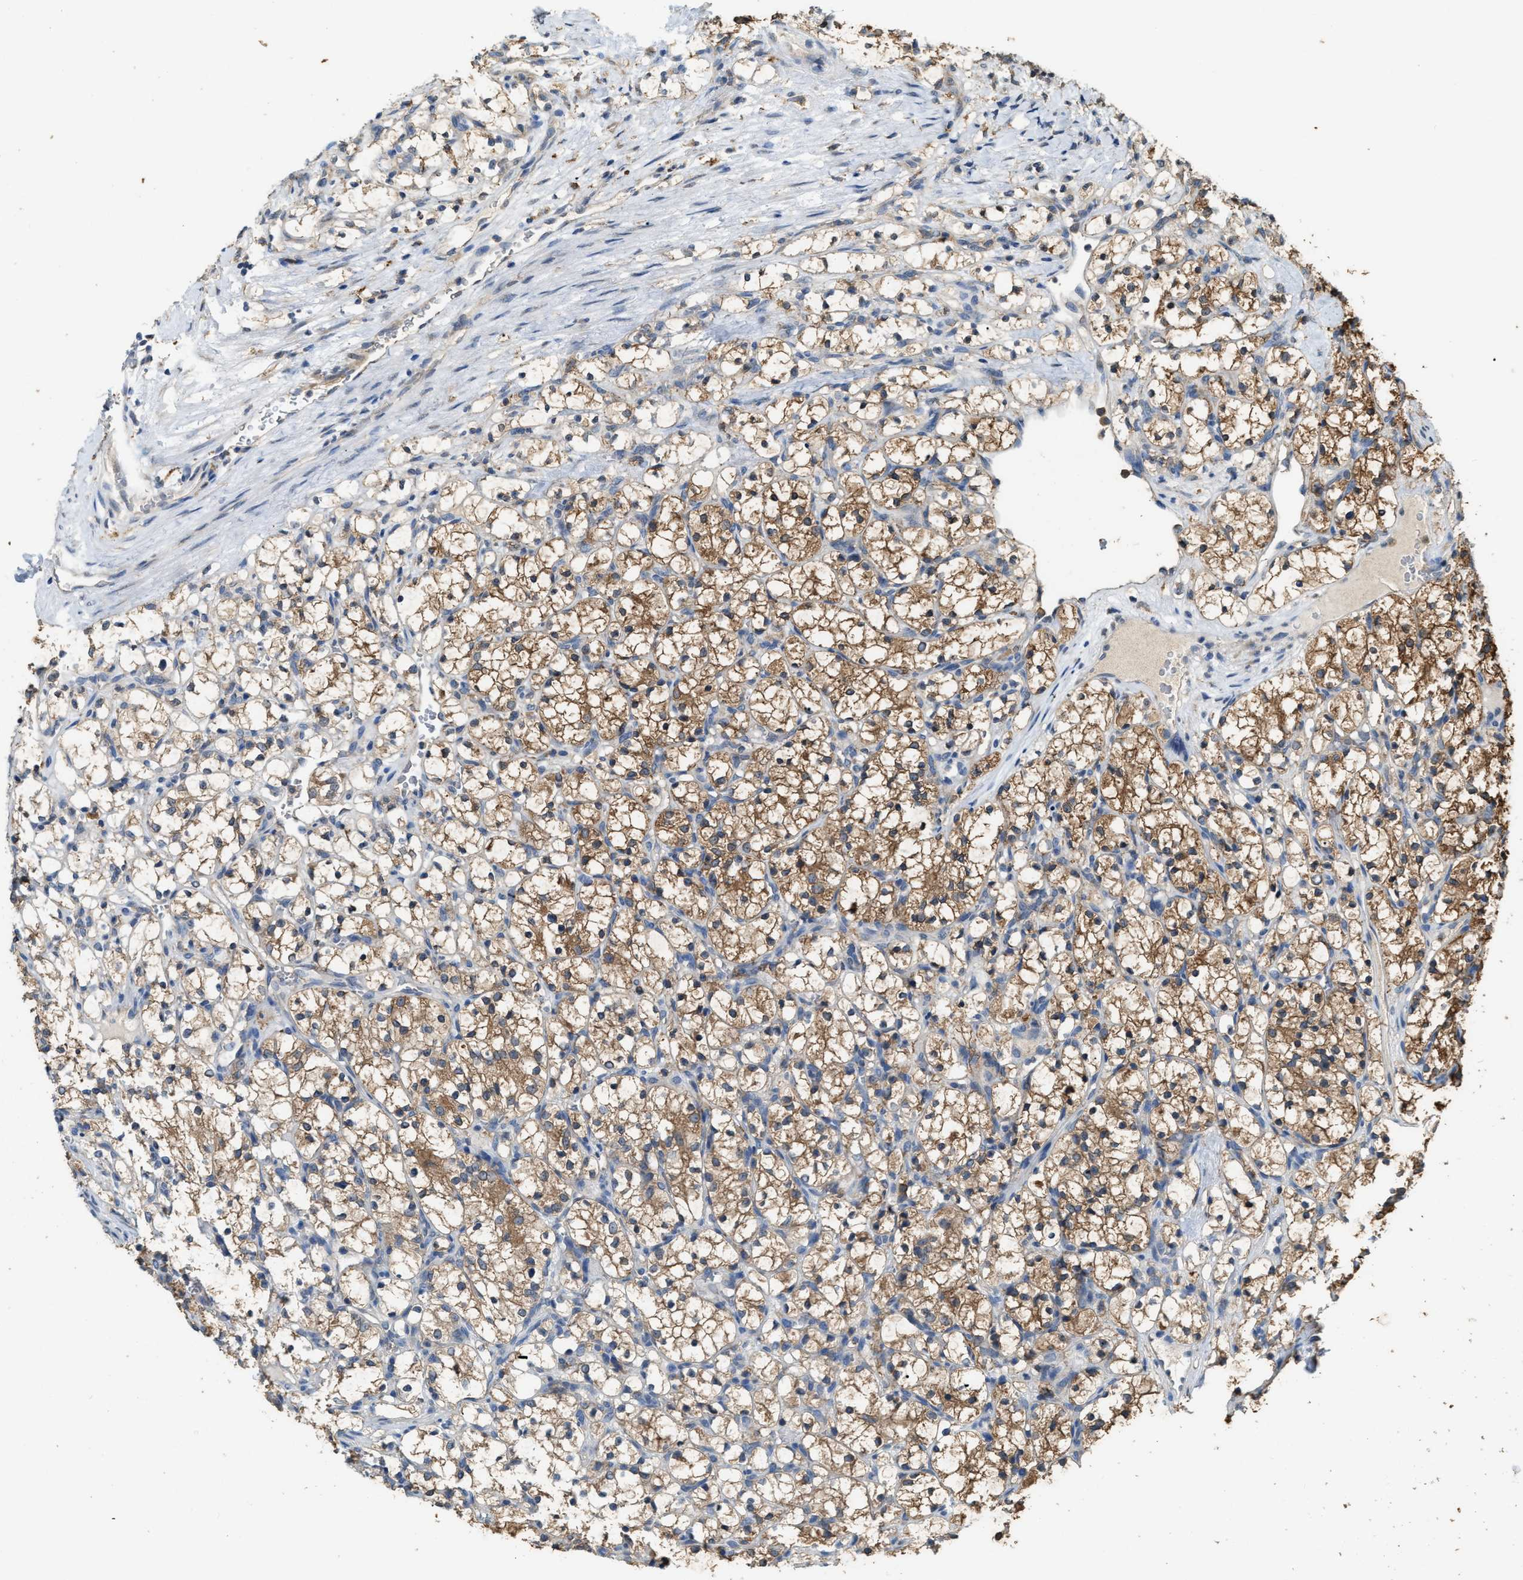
{"staining": {"intensity": "moderate", "quantity": ">75%", "location": "cytoplasmic/membranous"}, "tissue": "renal cancer", "cell_type": "Tumor cells", "image_type": "cancer", "snomed": [{"axis": "morphology", "description": "Adenocarcinoma, NOS"}, {"axis": "topography", "description": "Kidney"}], "caption": "Tumor cells demonstrate medium levels of moderate cytoplasmic/membranous staining in about >75% of cells in human renal cancer (adenocarcinoma). The staining was performed using DAB to visualize the protein expression in brown, while the nuclei were stained in blue with hematoxylin (Magnification: 20x).", "gene": "GCN1", "patient": {"sex": "female", "age": 69}}